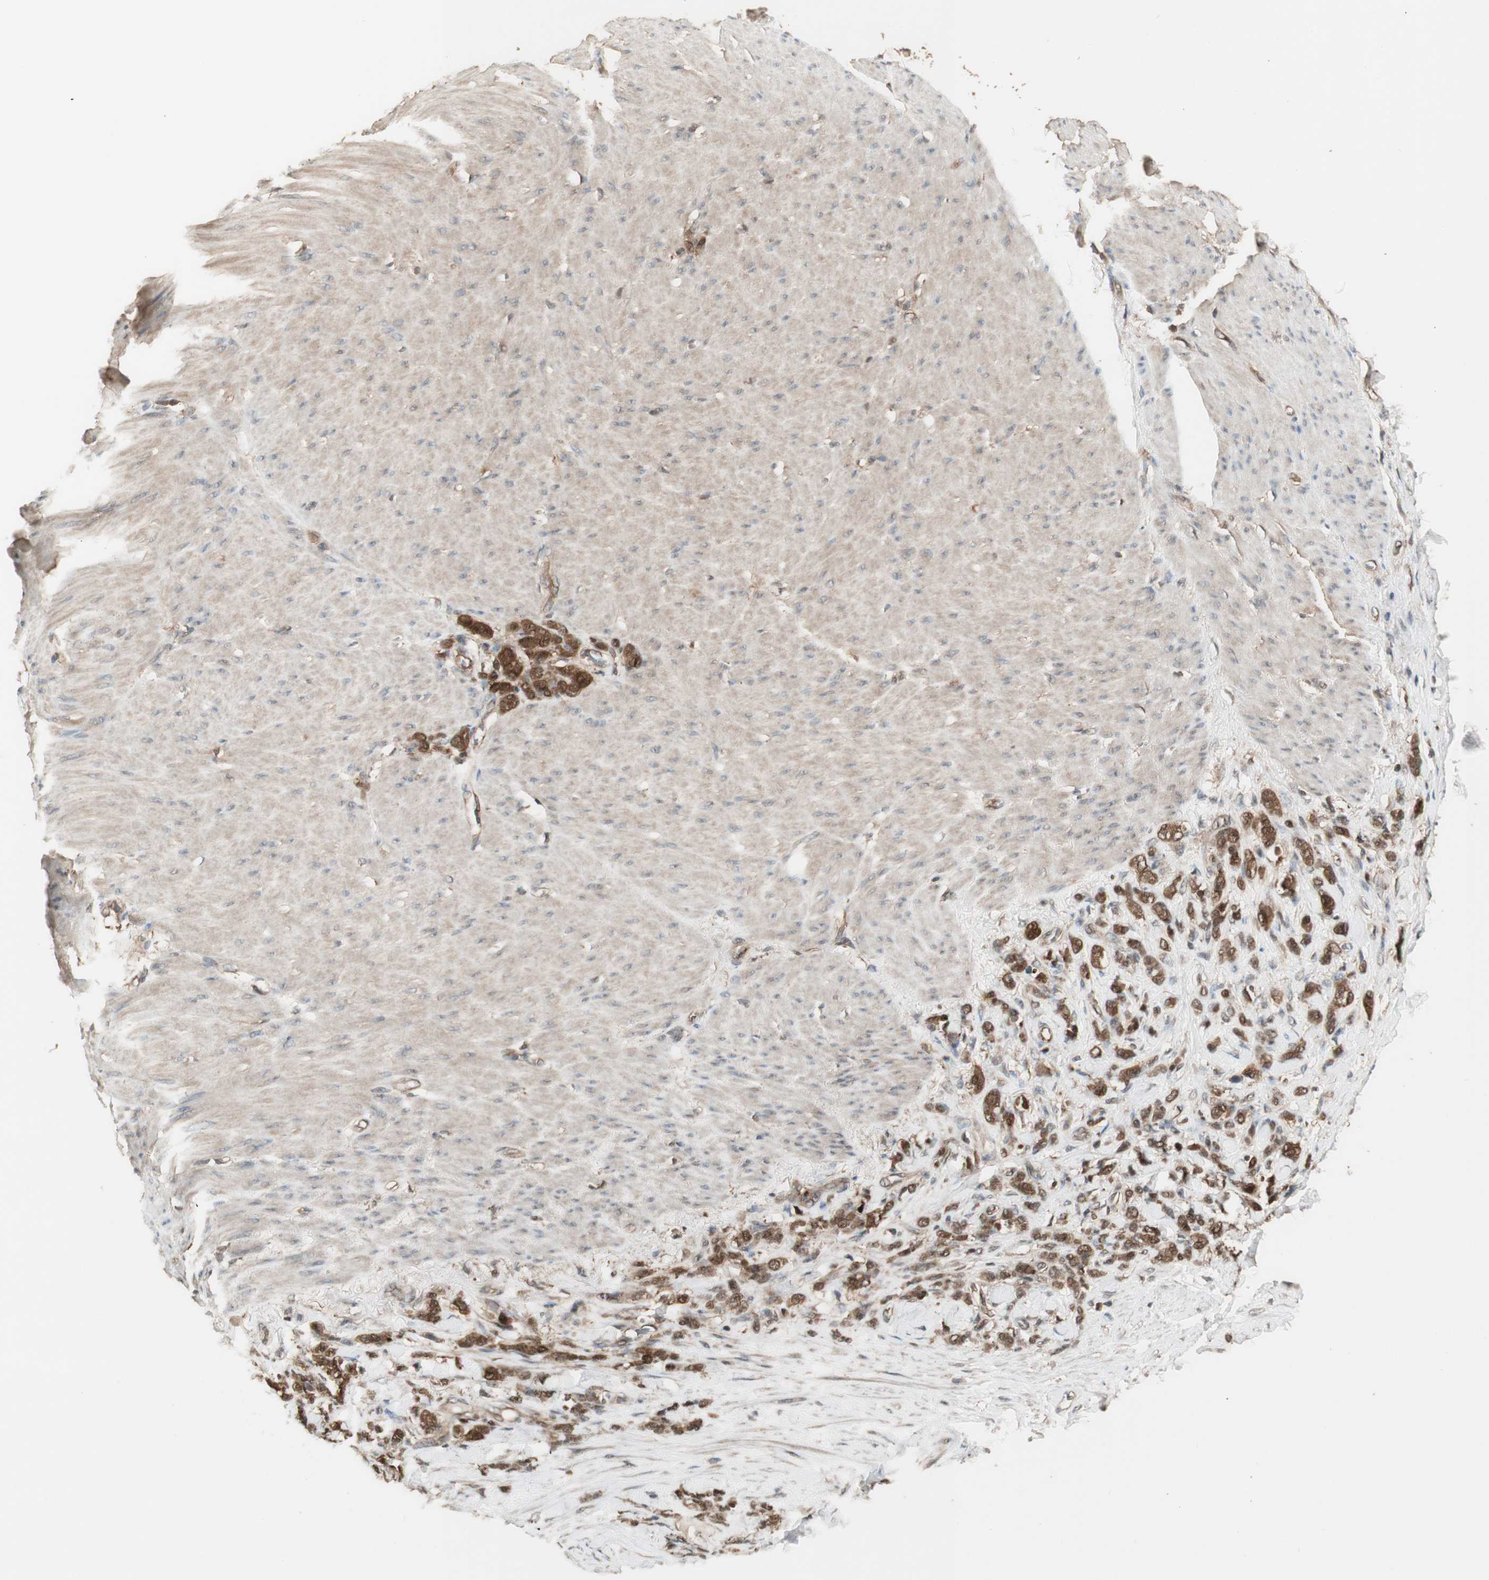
{"staining": {"intensity": "moderate", "quantity": ">75%", "location": "cytoplasmic/membranous"}, "tissue": "stomach cancer", "cell_type": "Tumor cells", "image_type": "cancer", "snomed": [{"axis": "morphology", "description": "Adenocarcinoma, NOS"}, {"axis": "topography", "description": "Stomach"}], "caption": "Stomach cancer (adenocarcinoma) stained for a protein shows moderate cytoplasmic/membranous positivity in tumor cells. The staining was performed using DAB (3,3'-diaminobenzidine), with brown indicating positive protein expression. Nuclei are stained blue with hematoxylin.", "gene": "YWHAB", "patient": {"sex": "male", "age": 82}}